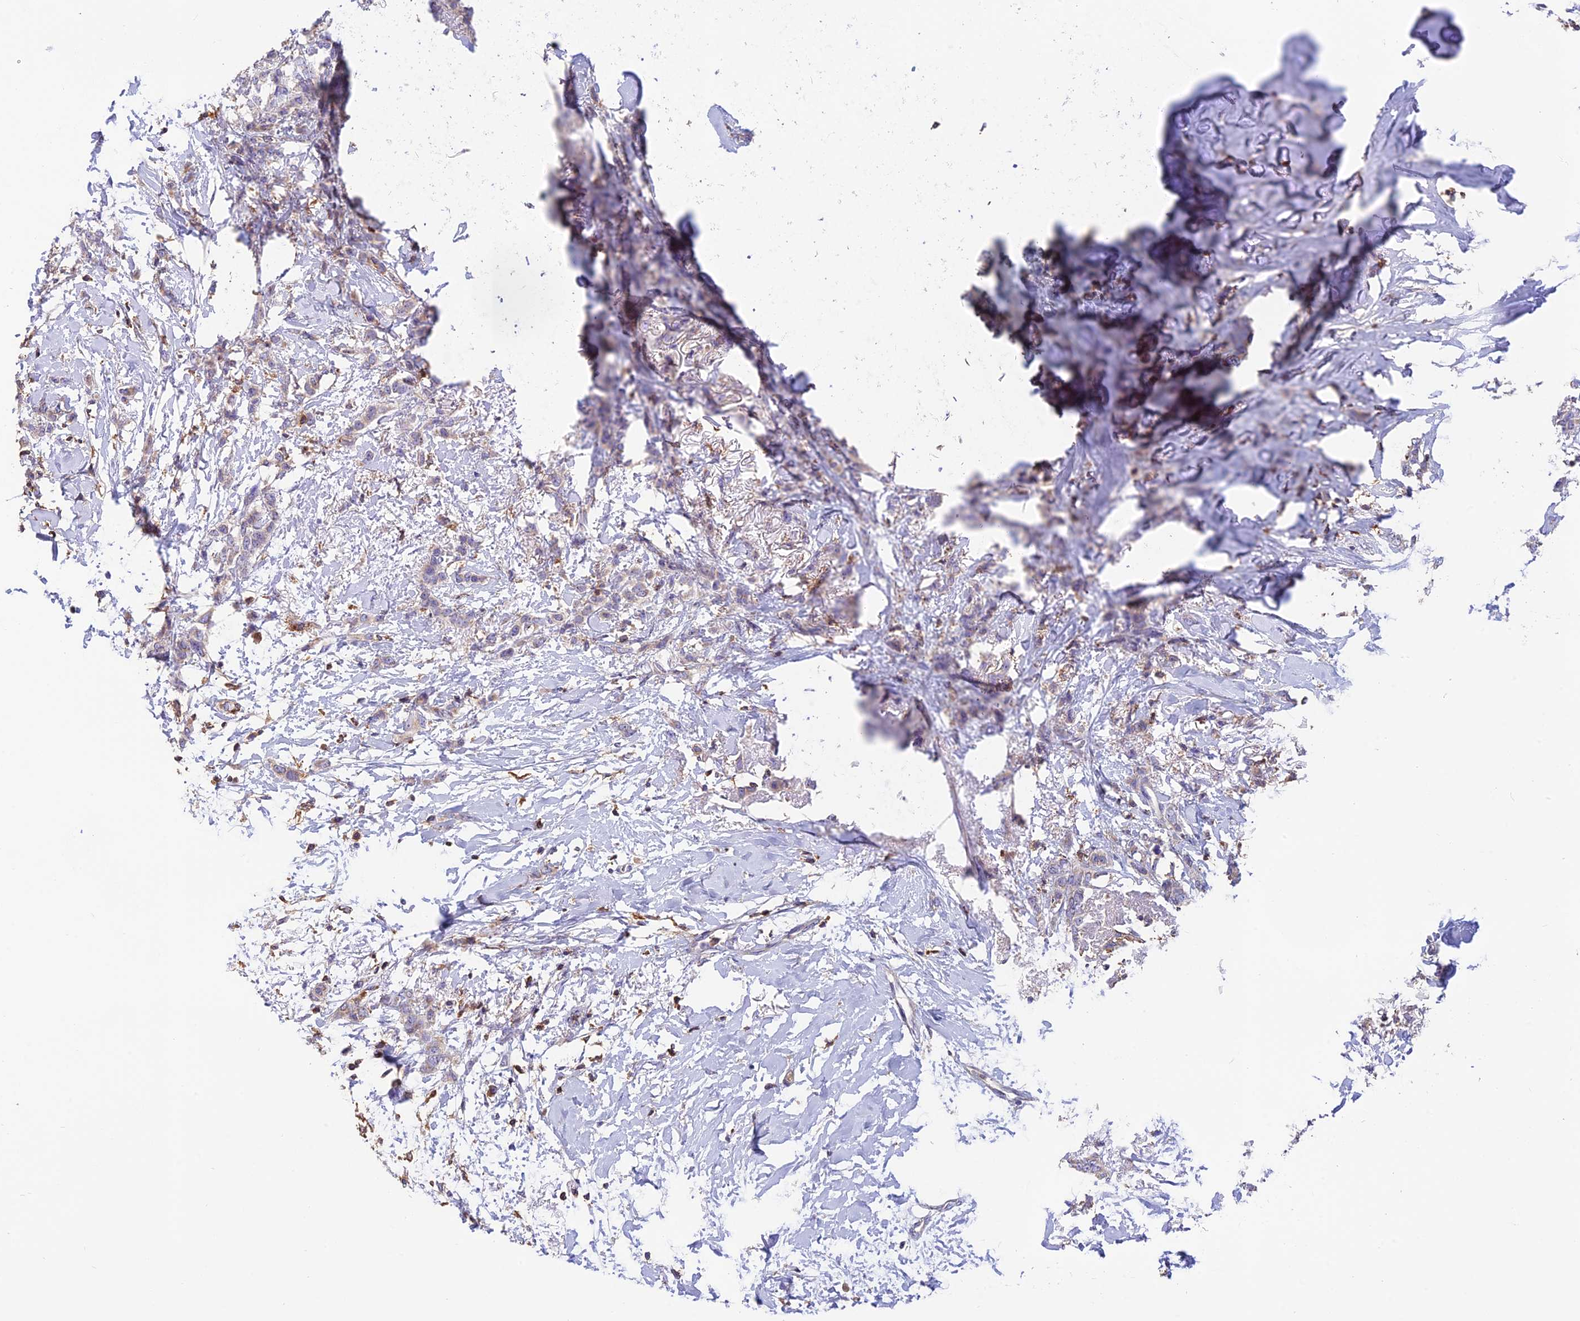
{"staining": {"intensity": "negative", "quantity": "none", "location": "none"}, "tissue": "breast cancer", "cell_type": "Tumor cells", "image_type": "cancer", "snomed": [{"axis": "morphology", "description": "Duct carcinoma"}, {"axis": "topography", "description": "Breast"}], "caption": "The photomicrograph demonstrates no staining of tumor cells in breast intraductal carcinoma. (DAB immunohistochemistry visualized using brightfield microscopy, high magnification).", "gene": "LPXN", "patient": {"sex": "female", "age": 72}}